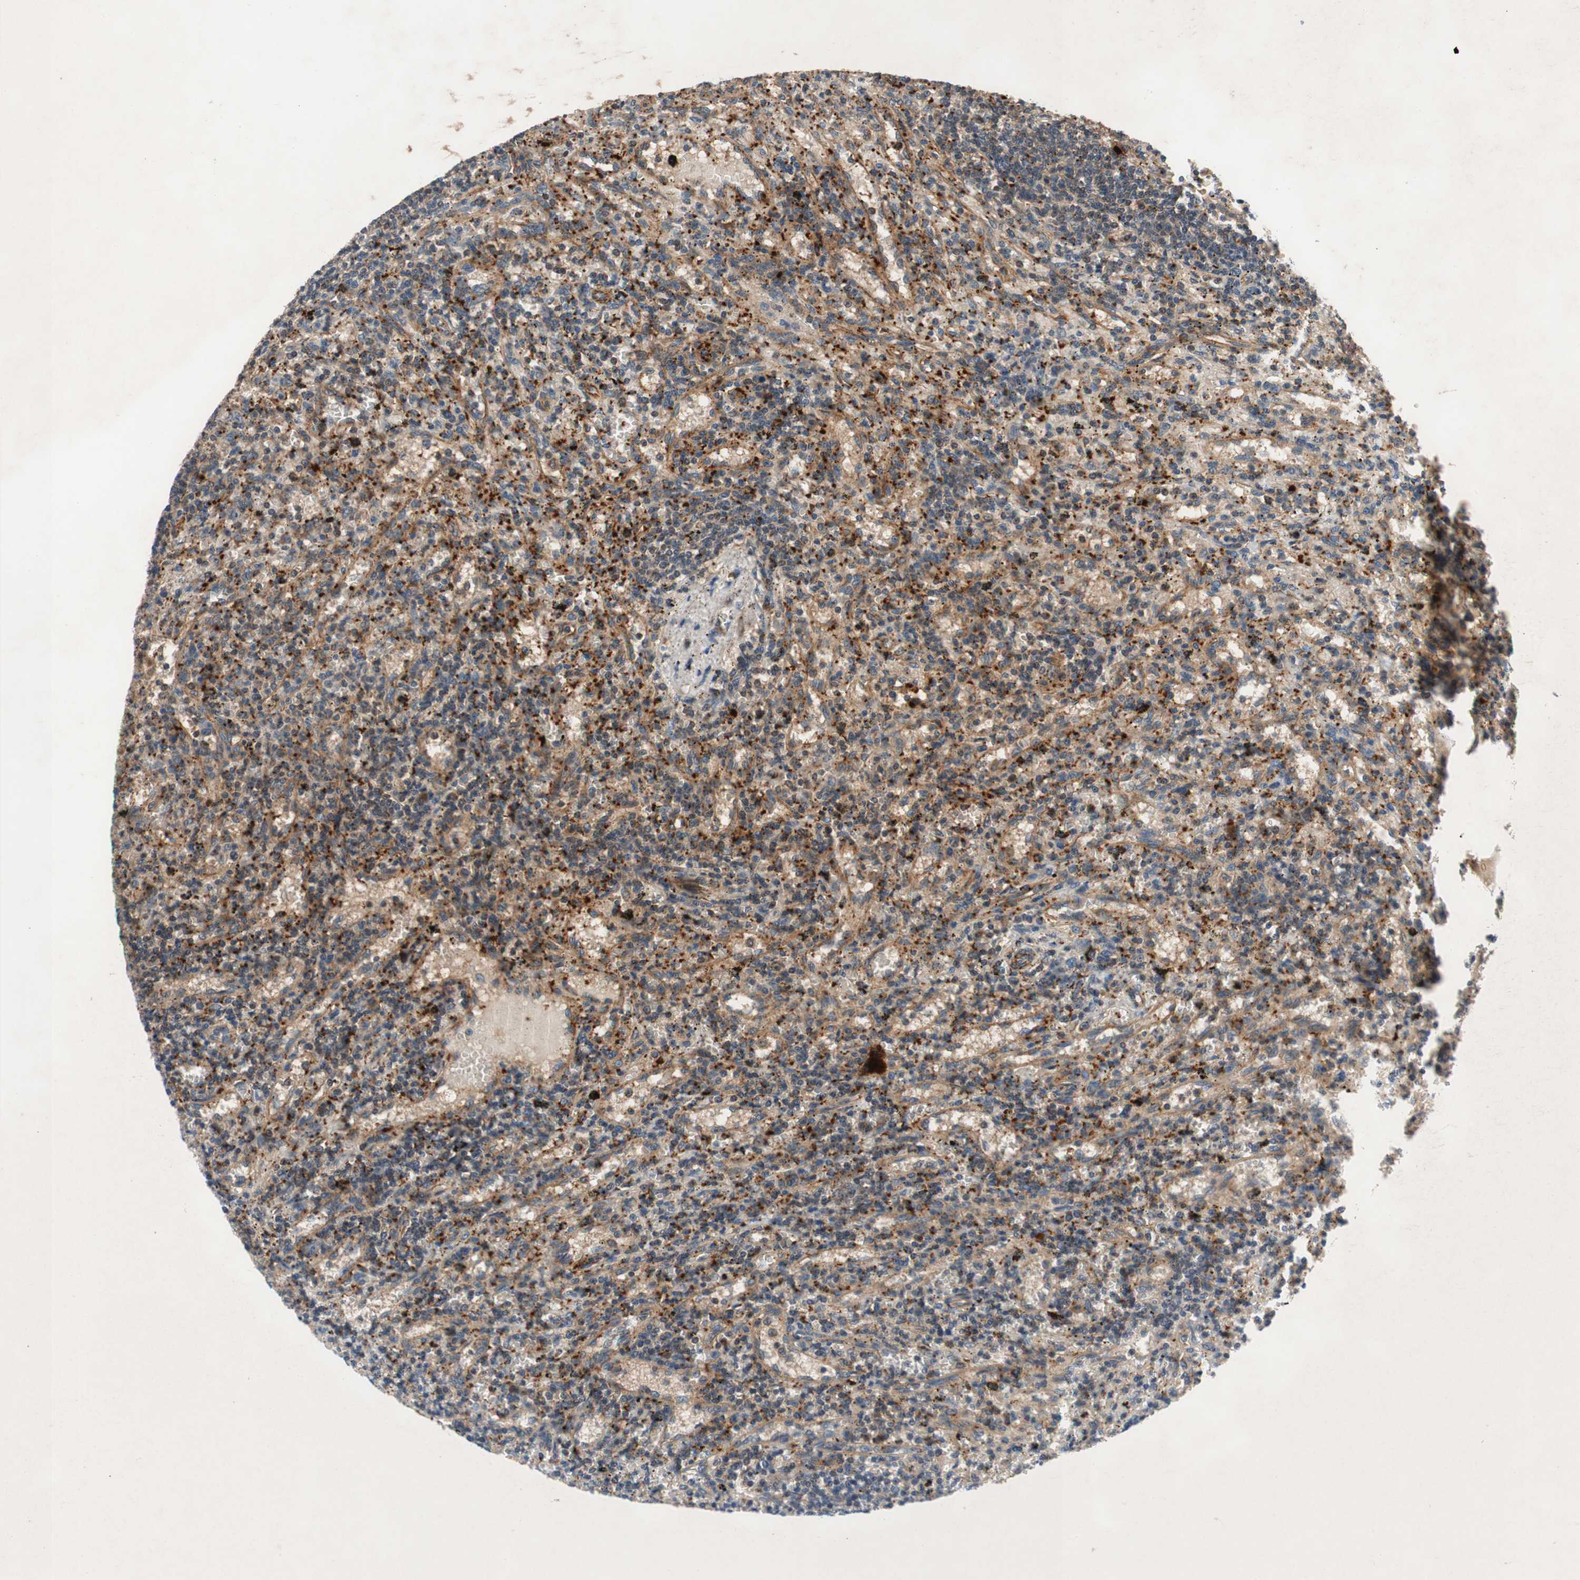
{"staining": {"intensity": "weak", "quantity": "25%-75%", "location": "cytoplasmic/membranous"}, "tissue": "lymphoma", "cell_type": "Tumor cells", "image_type": "cancer", "snomed": [{"axis": "morphology", "description": "Malignant lymphoma, non-Hodgkin's type, Low grade"}, {"axis": "topography", "description": "Spleen"}], "caption": "Human low-grade malignant lymphoma, non-Hodgkin's type stained with a brown dye demonstrates weak cytoplasmic/membranous positive positivity in approximately 25%-75% of tumor cells.", "gene": "AKAP1", "patient": {"sex": "male", "age": 76}}